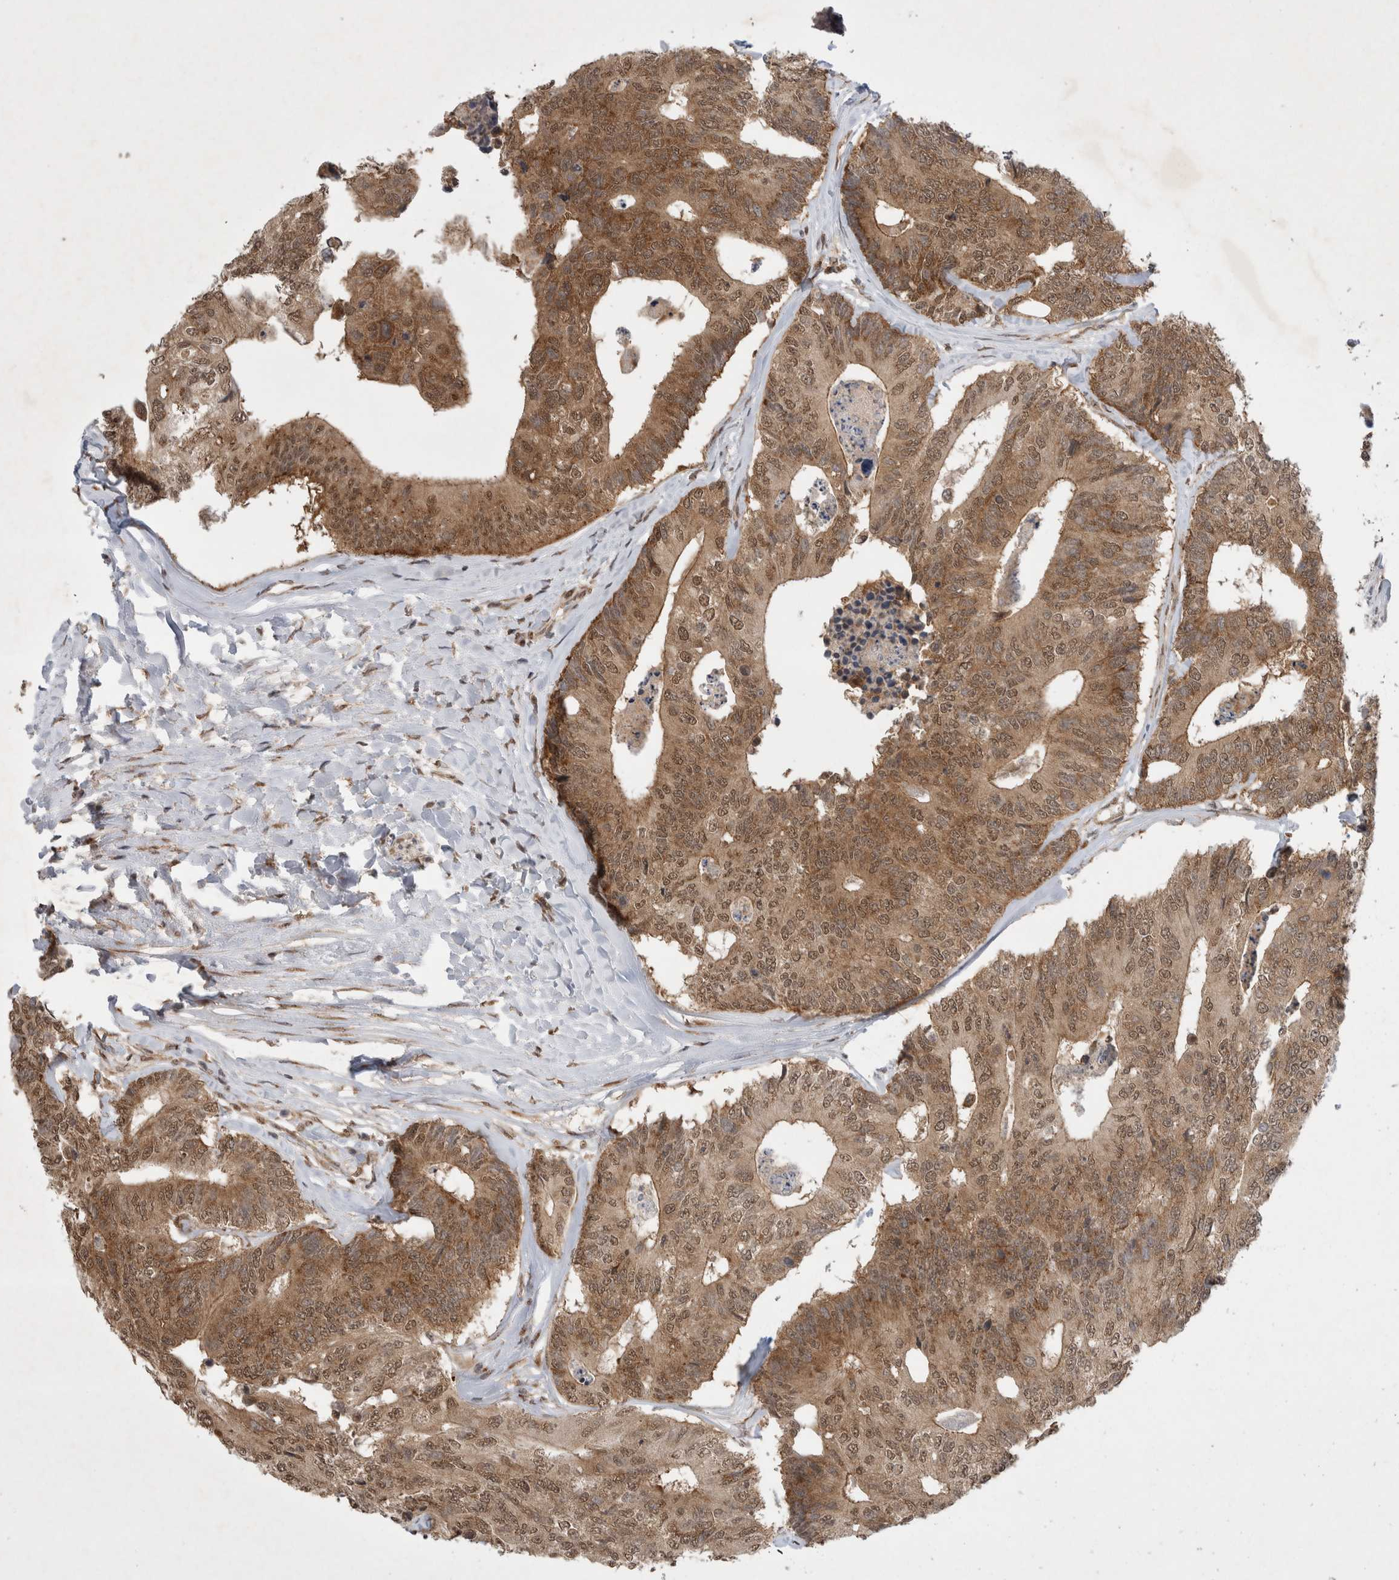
{"staining": {"intensity": "moderate", "quantity": ">75%", "location": "cytoplasmic/membranous,nuclear"}, "tissue": "colorectal cancer", "cell_type": "Tumor cells", "image_type": "cancer", "snomed": [{"axis": "morphology", "description": "Adenocarcinoma, NOS"}, {"axis": "topography", "description": "Colon"}], "caption": "DAB immunohistochemical staining of human colorectal adenocarcinoma reveals moderate cytoplasmic/membranous and nuclear protein expression in about >75% of tumor cells. (DAB (3,3'-diaminobenzidine) IHC, brown staining for protein, blue staining for nuclei).", "gene": "WIPF2", "patient": {"sex": "female", "age": 67}}